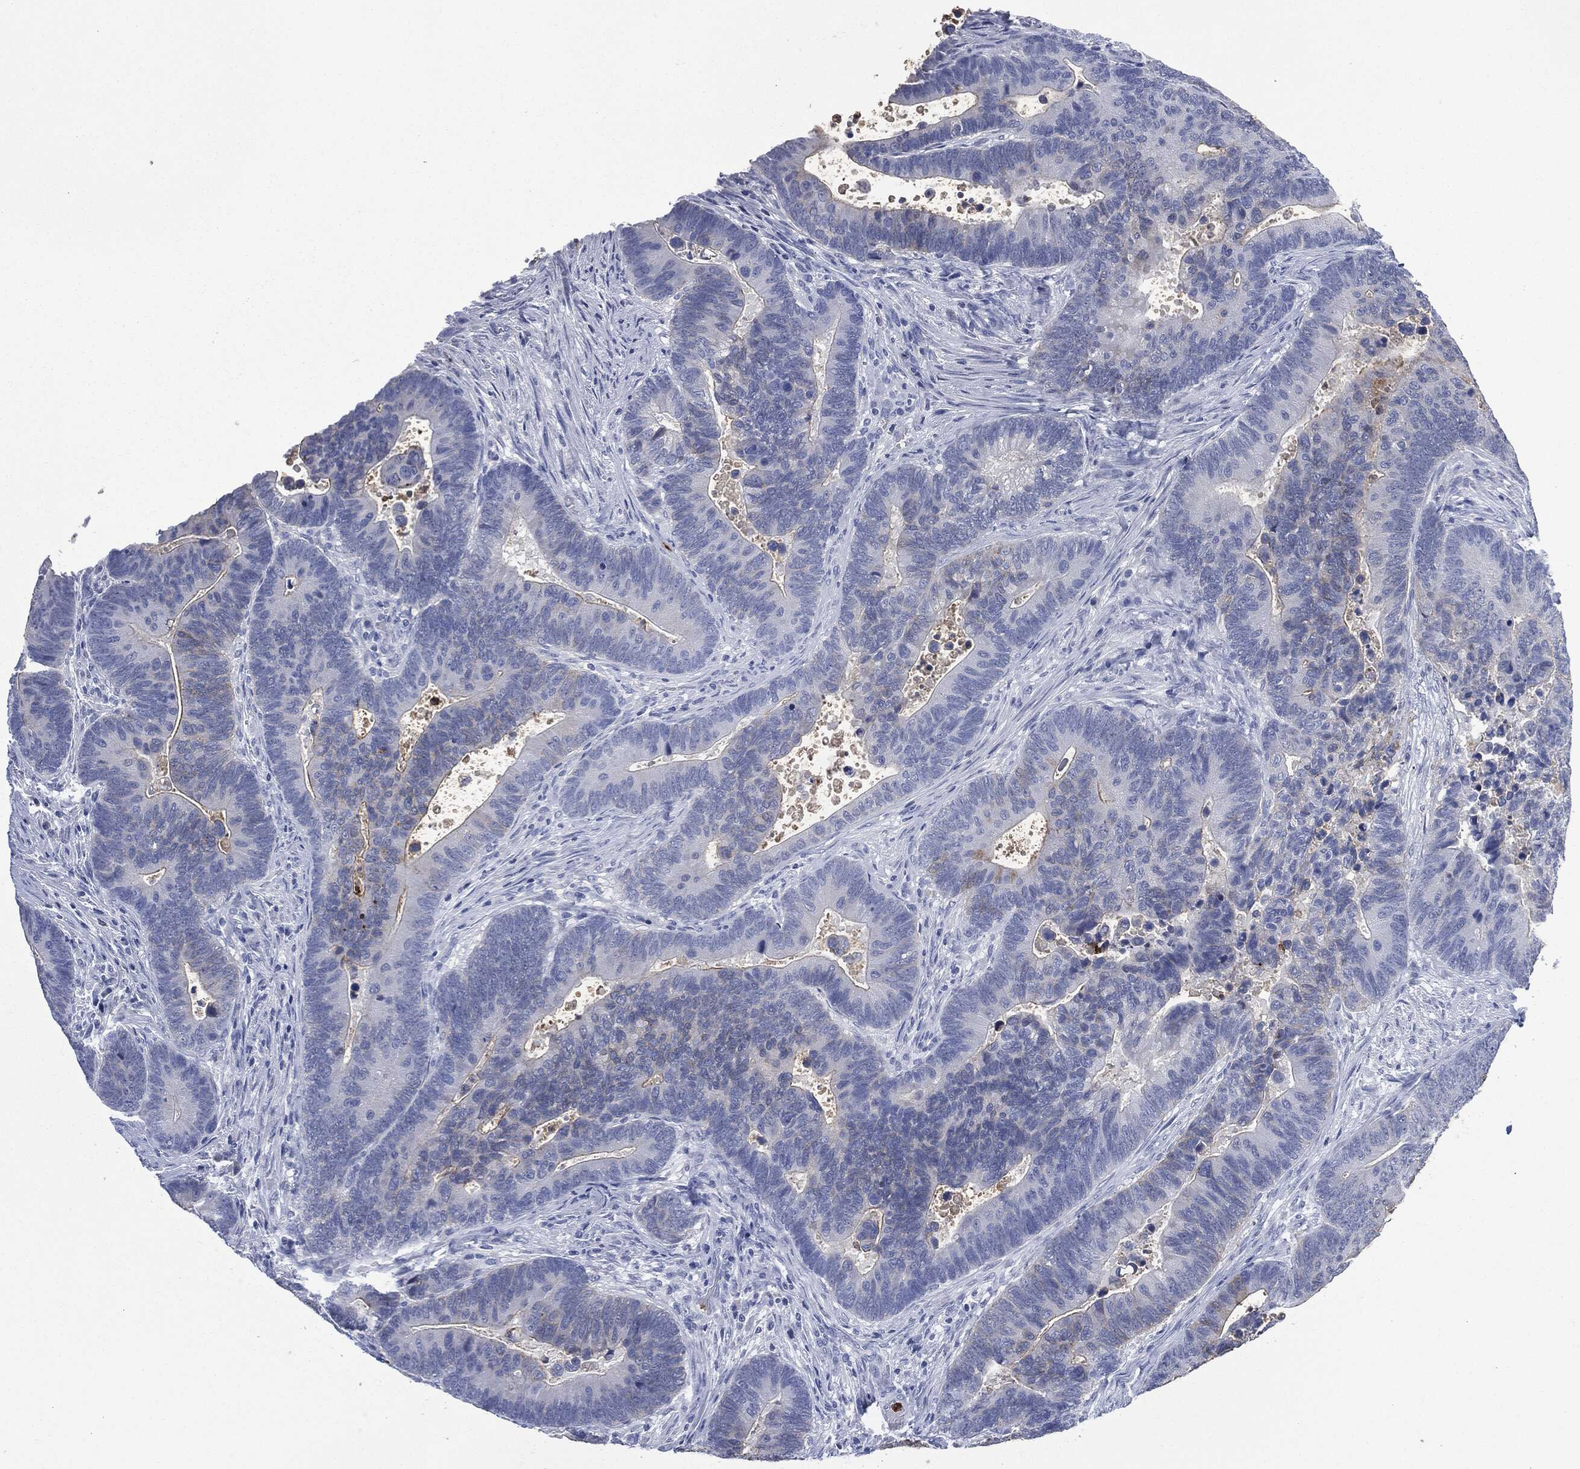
{"staining": {"intensity": "weak", "quantity": "<25%", "location": "cytoplasmic/membranous"}, "tissue": "colorectal cancer", "cell_type": "Tumor cells", "image_type": "cancer", "snomed": [{"axis": "morphology", "description": "Adenocarcinoma, NOS"}, {"axis": "topography", "description": "Colon"}], "caption": "Colorectal adenocarcinoma stained for a protein using immunohistochemistry (IHC) demonstrates no expression tumor cells.", "gene": "CEACAM8", "patient": {"sex": "male", "age": 75}}